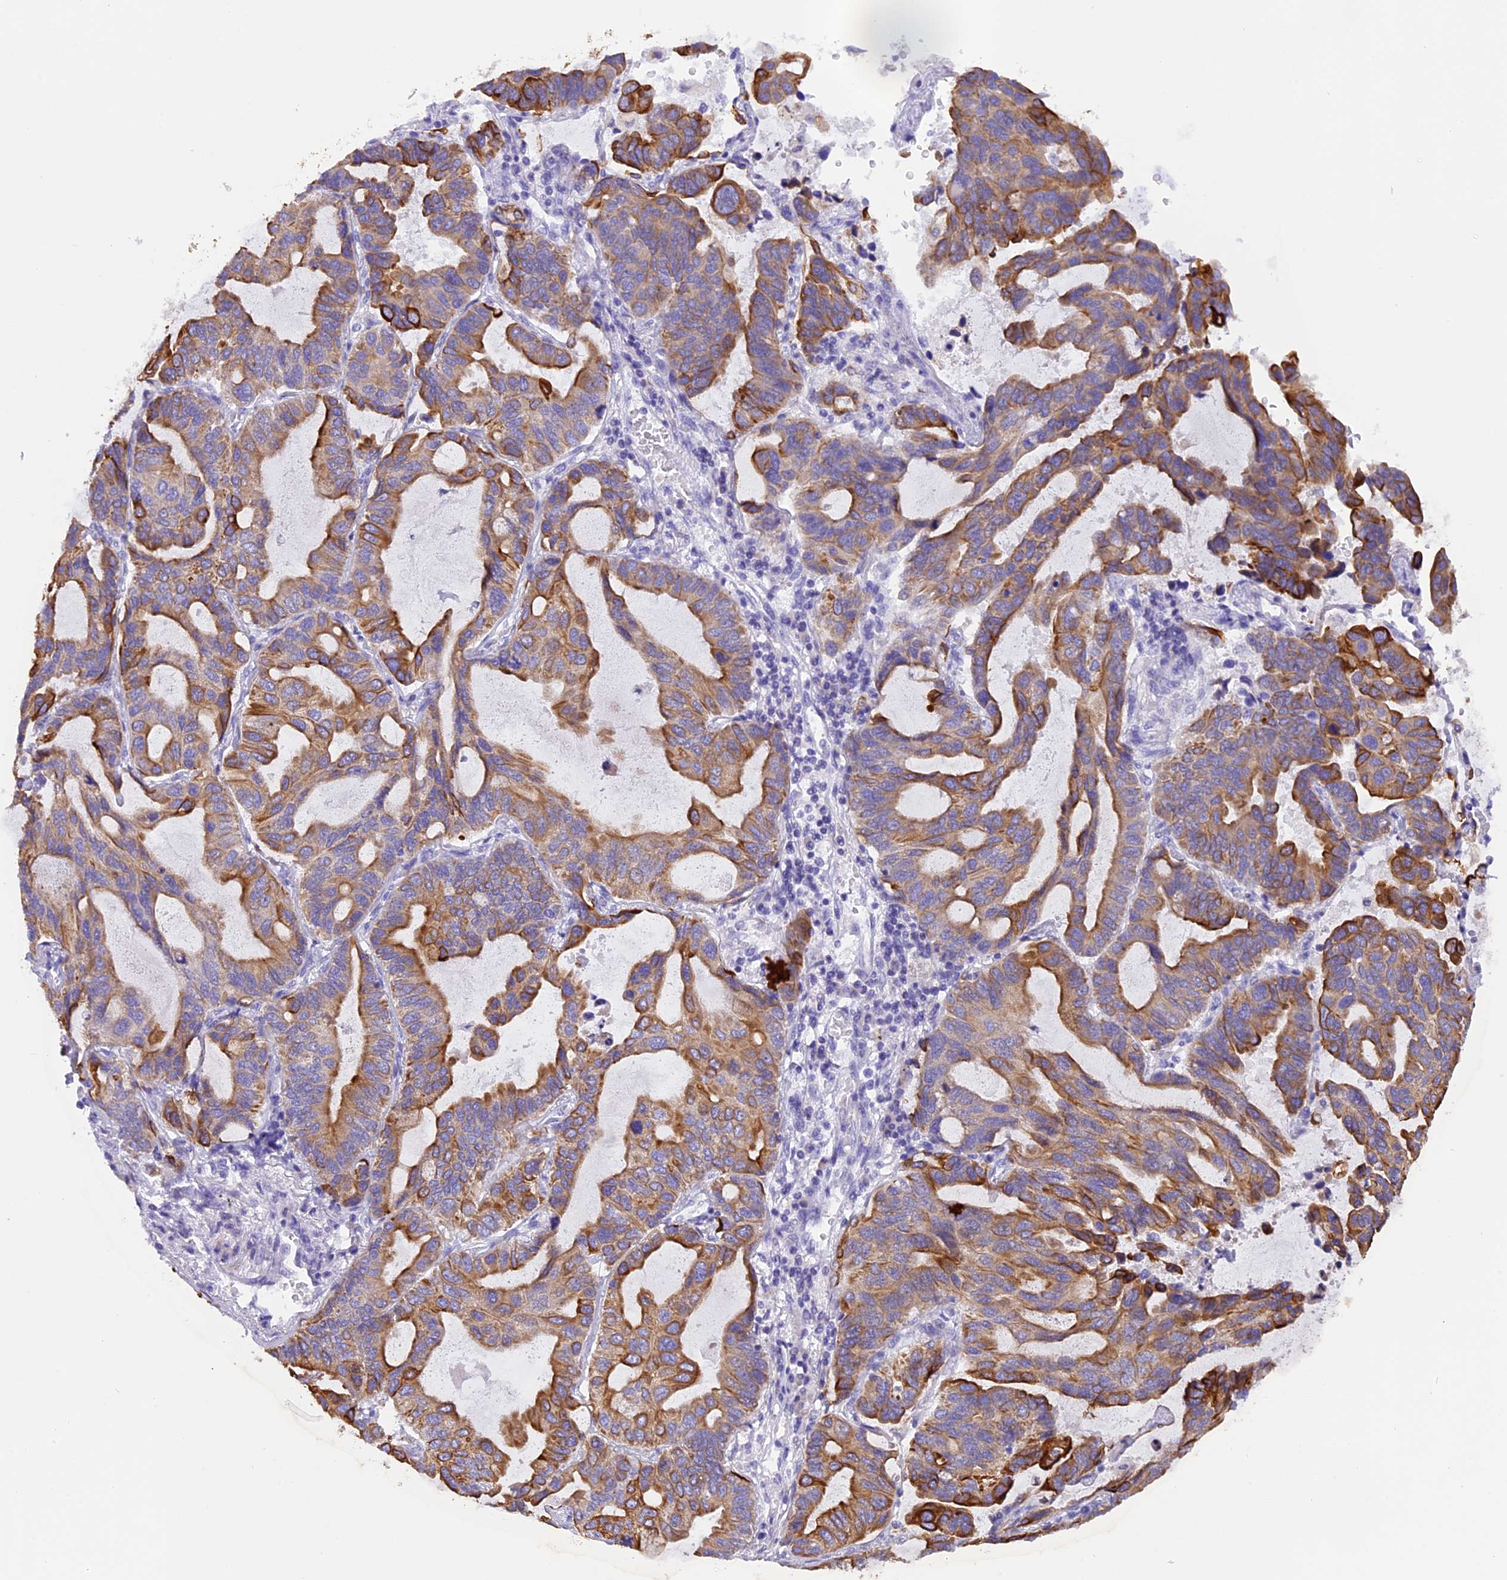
{"staining": {"intensity": "moderate", "quantity": "25%-75%", "location": "cytoplasmic/membranous"}, "tissue": "lung cancer", "cell_type": "Tumor cells", "image_type": "cancer", "snomed": [{"axis": "morphology", "description": "Adenocarcinoma, NOS"}, {"axis": "topography", "description": "Lung"}], "caption": "Approximately 25%-75% of tumor cells in adenocarcinoma (lung) reveal moderate cytoplasmic/membranous protein staining as visualized by brown immunohistochemical staining.", "gene": "PKIA", "patient": {"sex": "male", "age": 64}}